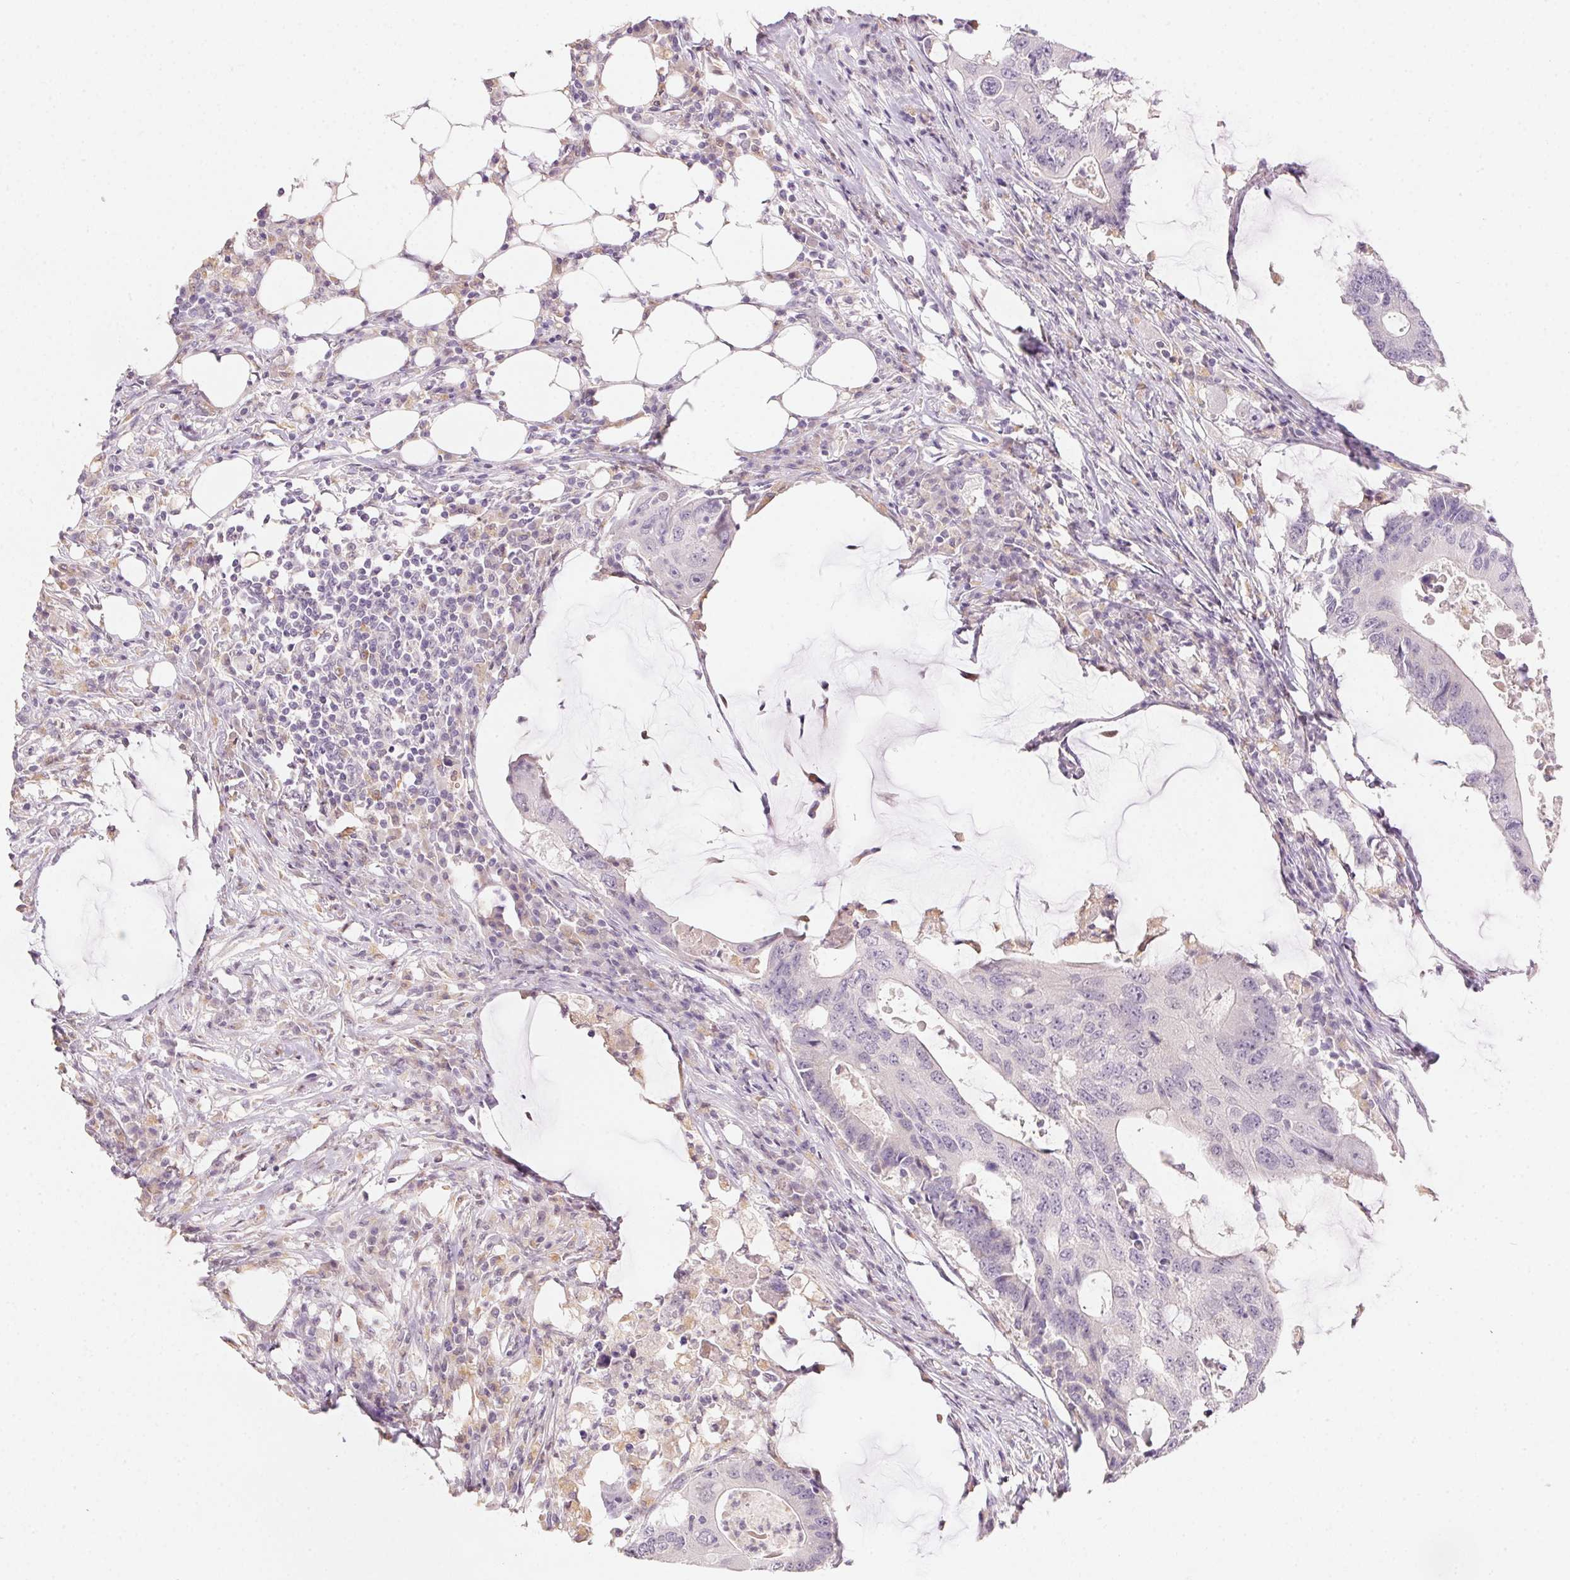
{"staining": {"intensity": "negative", "quantity": "none", "location": "none"}, "tissue": "colorectal cancer", "cell_type": "Tumor cells", "image_type": "cancer", "snomed": [{"axis": "morphology", "description": "Adenocarcinoma, NOS"}, {"axis": "topography", "description": "Colon"}], "caption": "The photomicrograph exhibits no significant expression in tumor cells of colorectal adenocarcinoma.", "gene": "SLC6A18", "patient": {"sex": "male", "age": 71}}